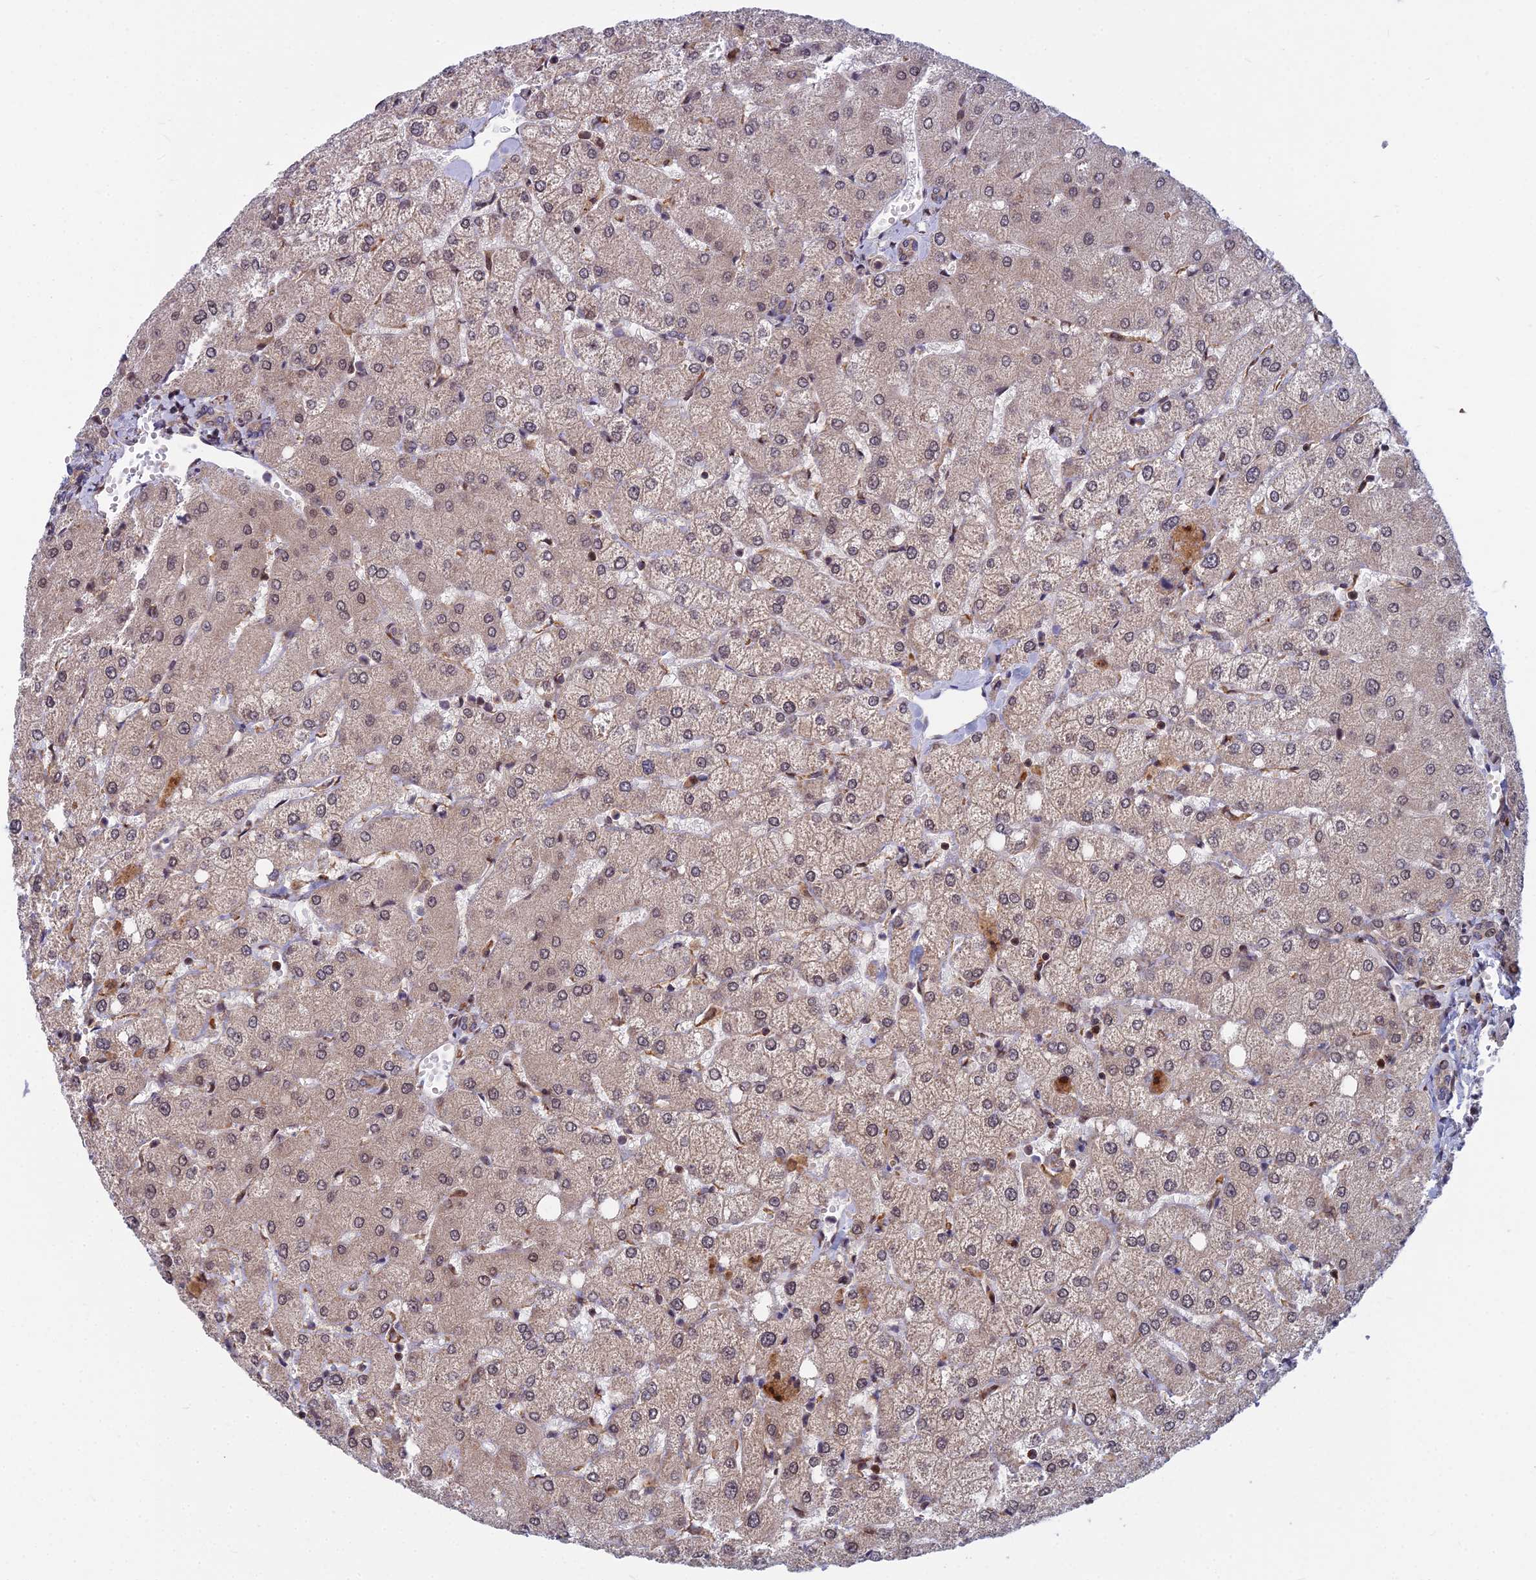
{"staining": {"intensity": "weak", "quantity": "<25%", "location": "cytoplasmic/membranous"}, "tissue": "liver", "cell_type": "Cholangiocytes", "image_type": "normal", "snomed": [{"axis": "morphology", "description": "Normal tissue, NOS"}, {"axis": "topography", "description": "Liver"}], "caption": "This is an IHC histopathology image of unremarkable liver. There is no positivity in cholangiocytes.", "gene": "COMMD2", "patient": {"sex": "female", "age": 54}}